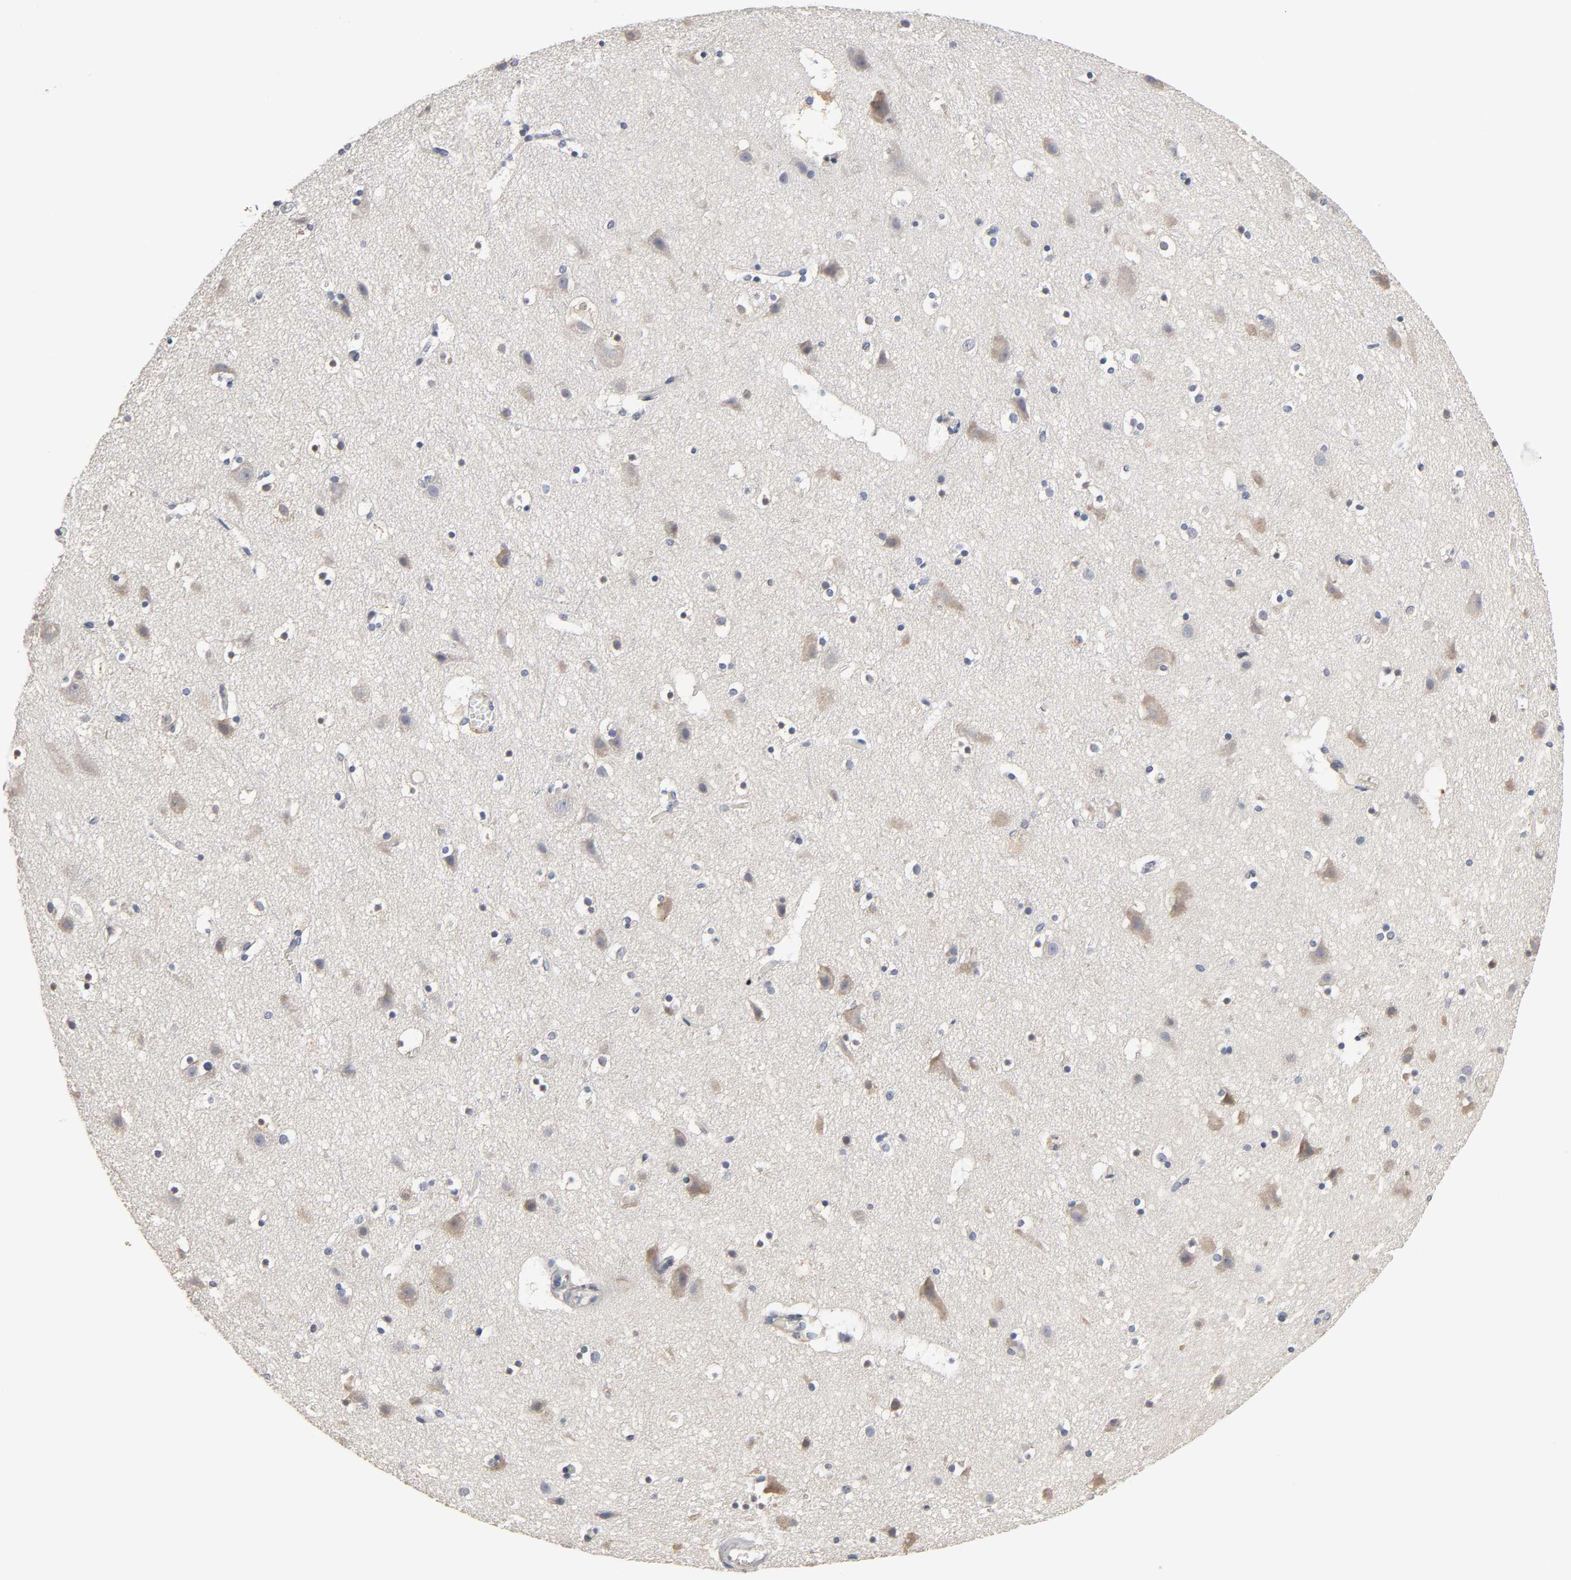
{"staining": {"intensity": "weak", "quantity": "<25%", "location": "cytoplasmic/membranous"}, "tissue": "cerebral cortex", "cell_type": "Endothelial cells", "image_type": "normal", "snomed": [{"axis": "morphology", "description": "Normal tissue, NOS"}, {"axis": "topography", "description": "Cerebral cortex"}], "caption": "Image shows no significant protein expression in endothelial cells of normal cerebral cortex. (Brightfield microscopy of DAB IHC at high magnification).", "gene": "HDLBP", "patient": {"sex": "male", "age": 45}}